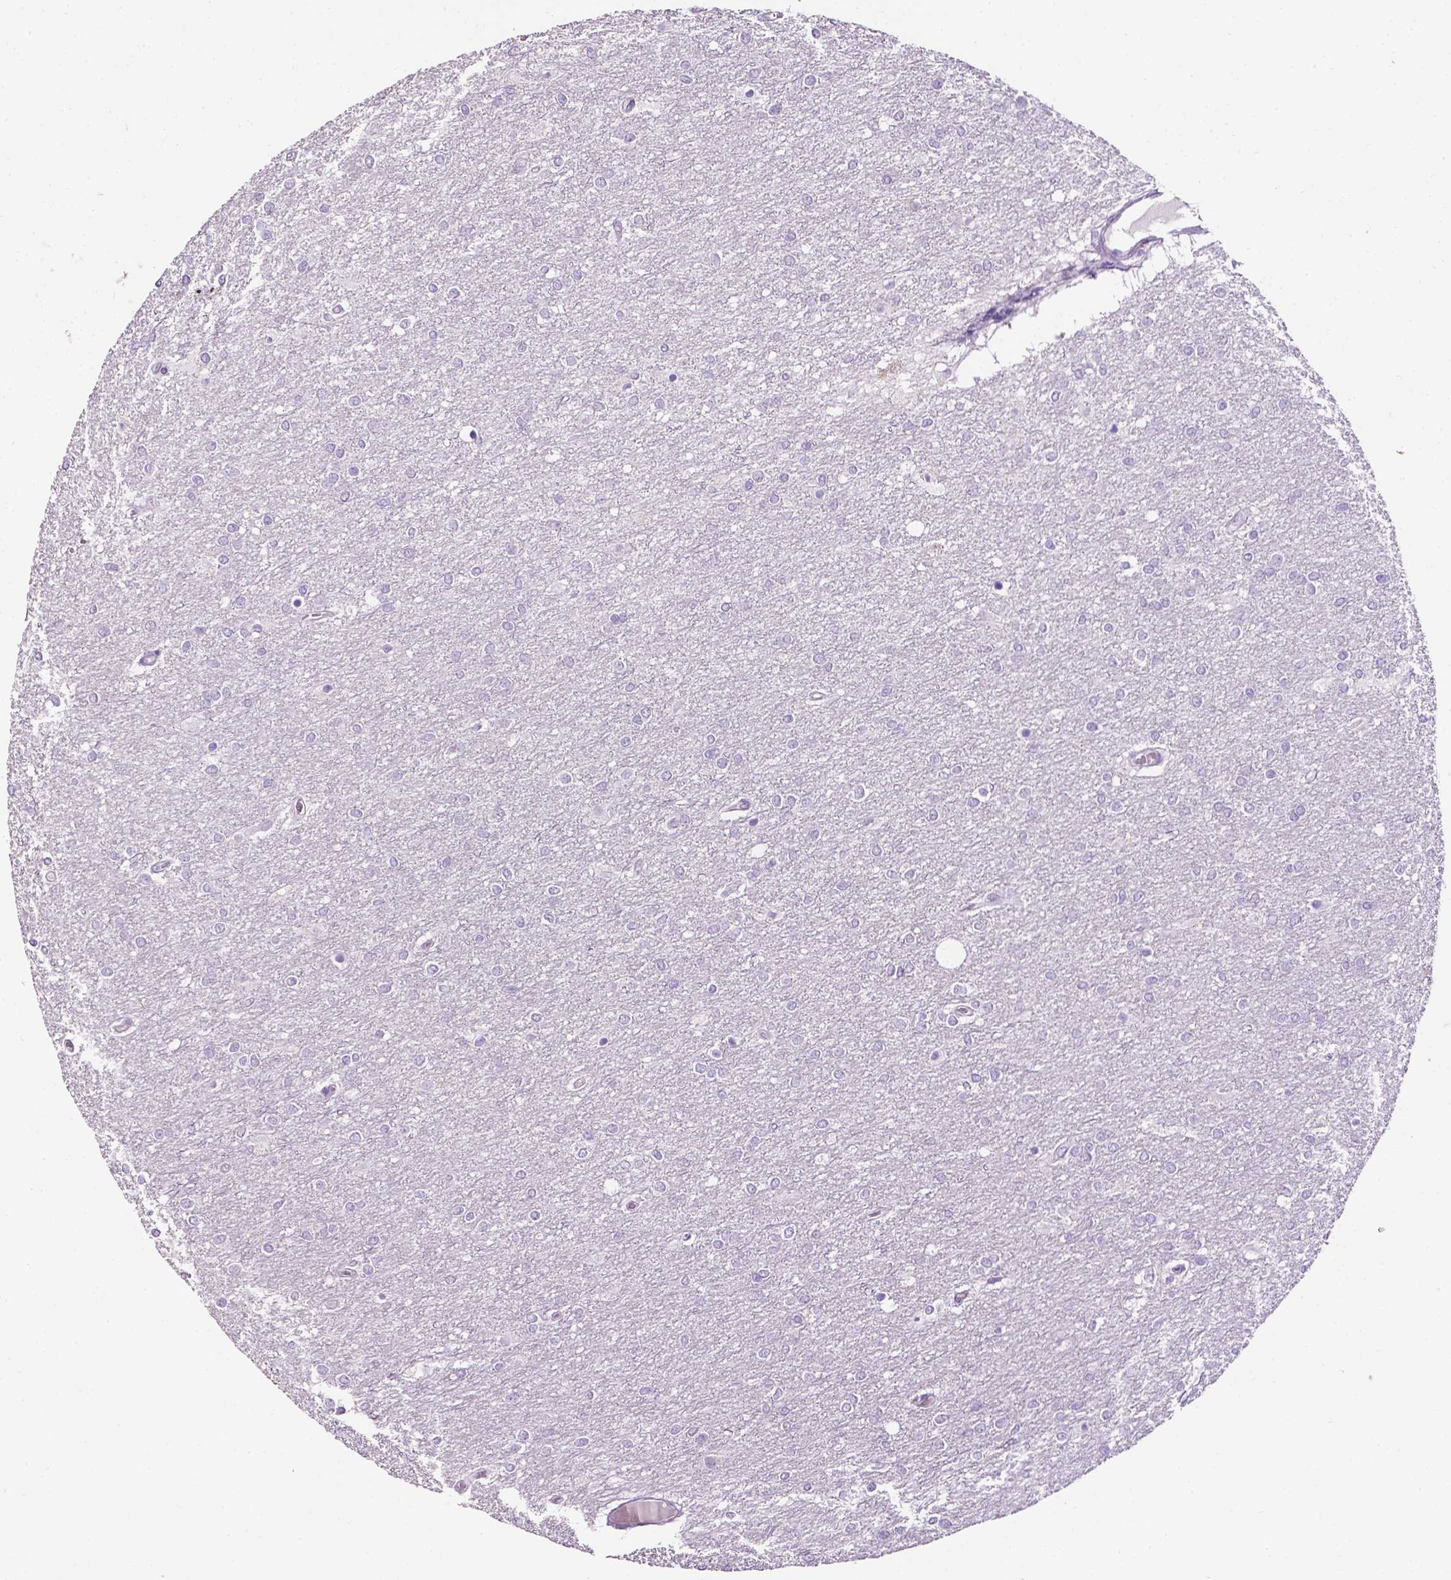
{"staining": {"intensity": "negative", "quantity": "none", "location": "none"}, "tissue": "glioma", "cell_type": "Tumor cells", "image_type": "cancer", "snomed": [{"axis": "morphology", "description": "Glioma, malignant, High grade"}, {"axis": "topography", "description": "Brain"}], "caption": "This is a image of immunohistochemistry staining of high-grade glioma (malignant), which shows no positivity in tumor cells.", "gene": "TACSTD2", "patient": {"sex": "female", "age": 61}}